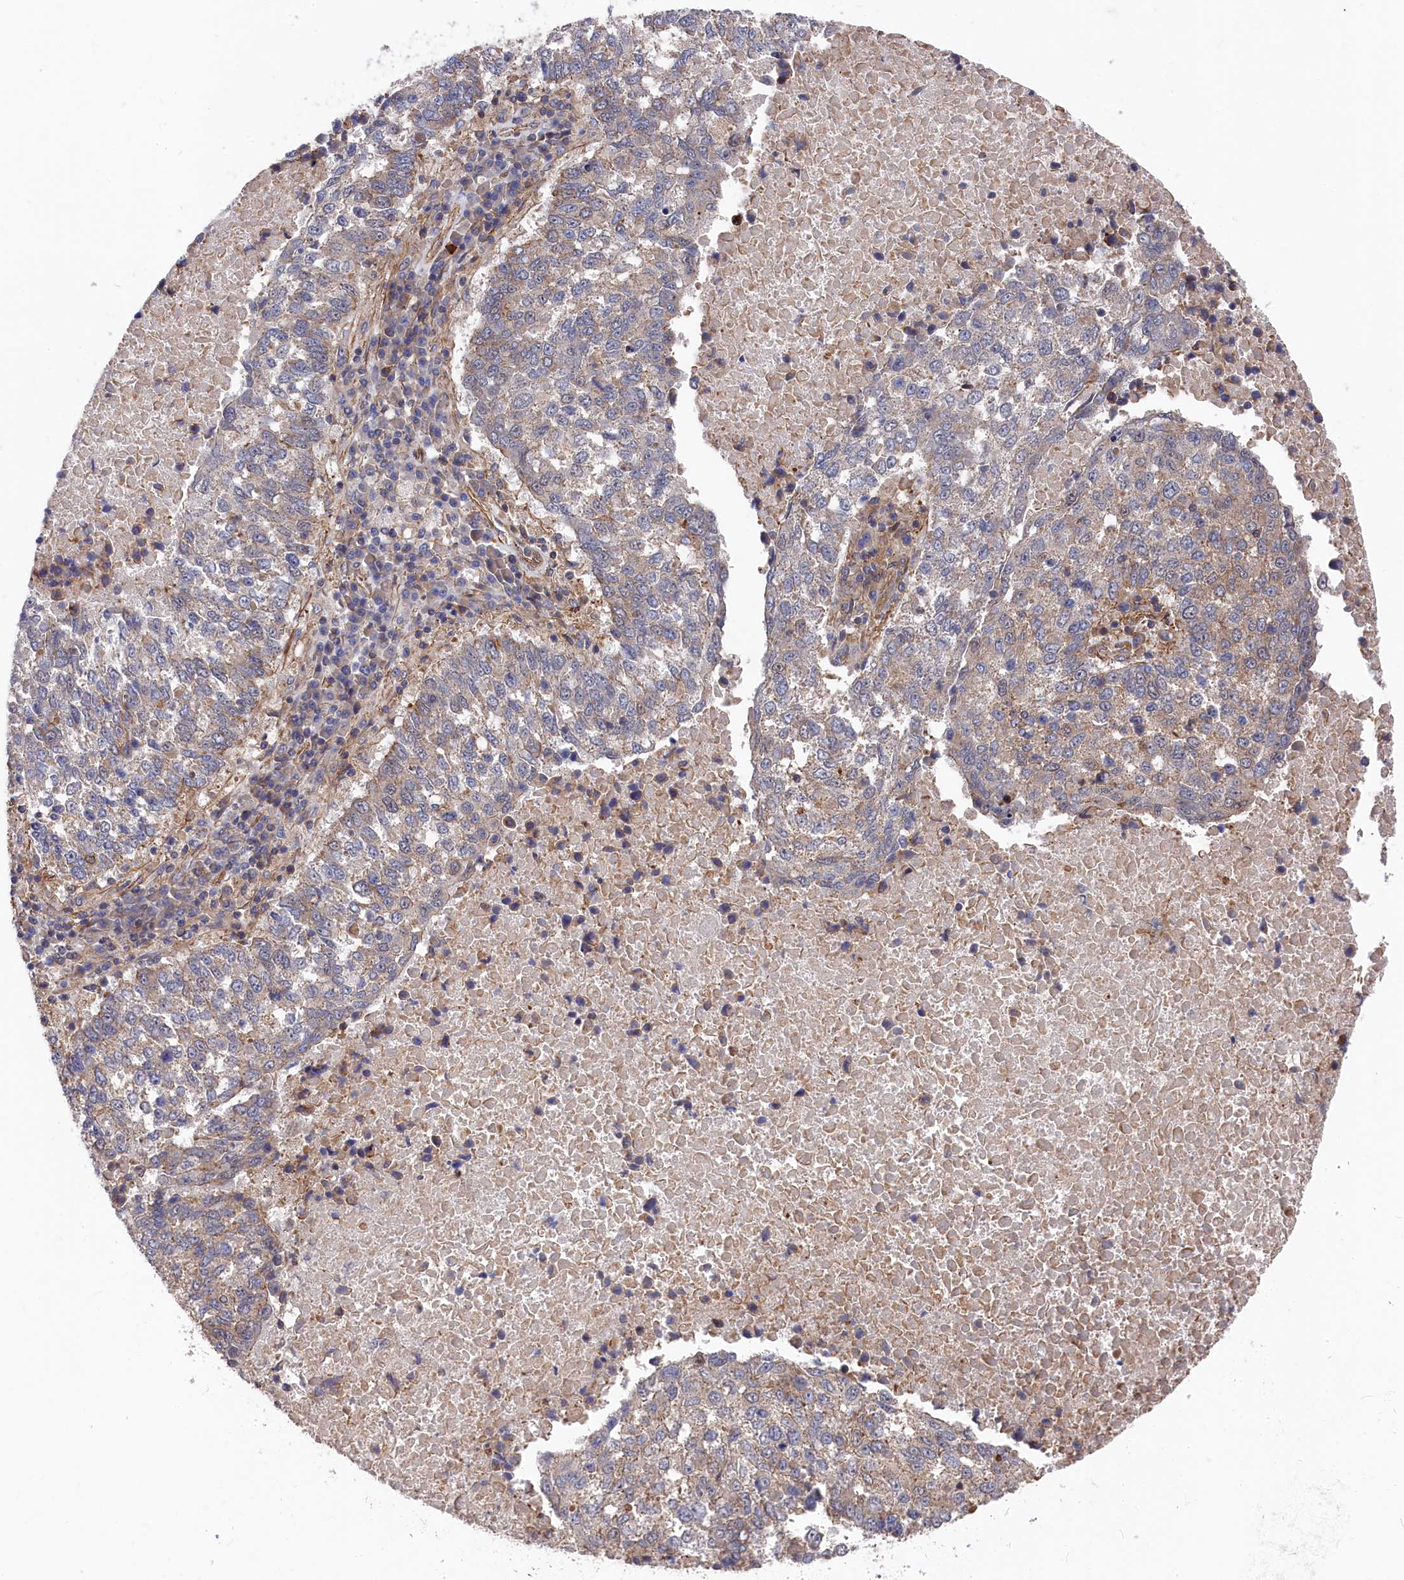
{"staining": {"intensity": "weak", "quantity": "25%-75%", "location": "cytoplasmic/membranous"}, "tissue": "lung cancer", "cell_type": "Tumor cells", "image_type": "cancer", "snomed": [{"axis": "morphology", "description": "Squamous cell carcinoma, NOS"}, {"axis": "topography", "description": "Lung"}], "caption": "Tumor cells show low levels of weak cytoplasmic/membranous expression in approximately 25%-75% of cells in human lung cancer.", "gene": "LDHD", "patient": {"sex": "male", "age": 73}}